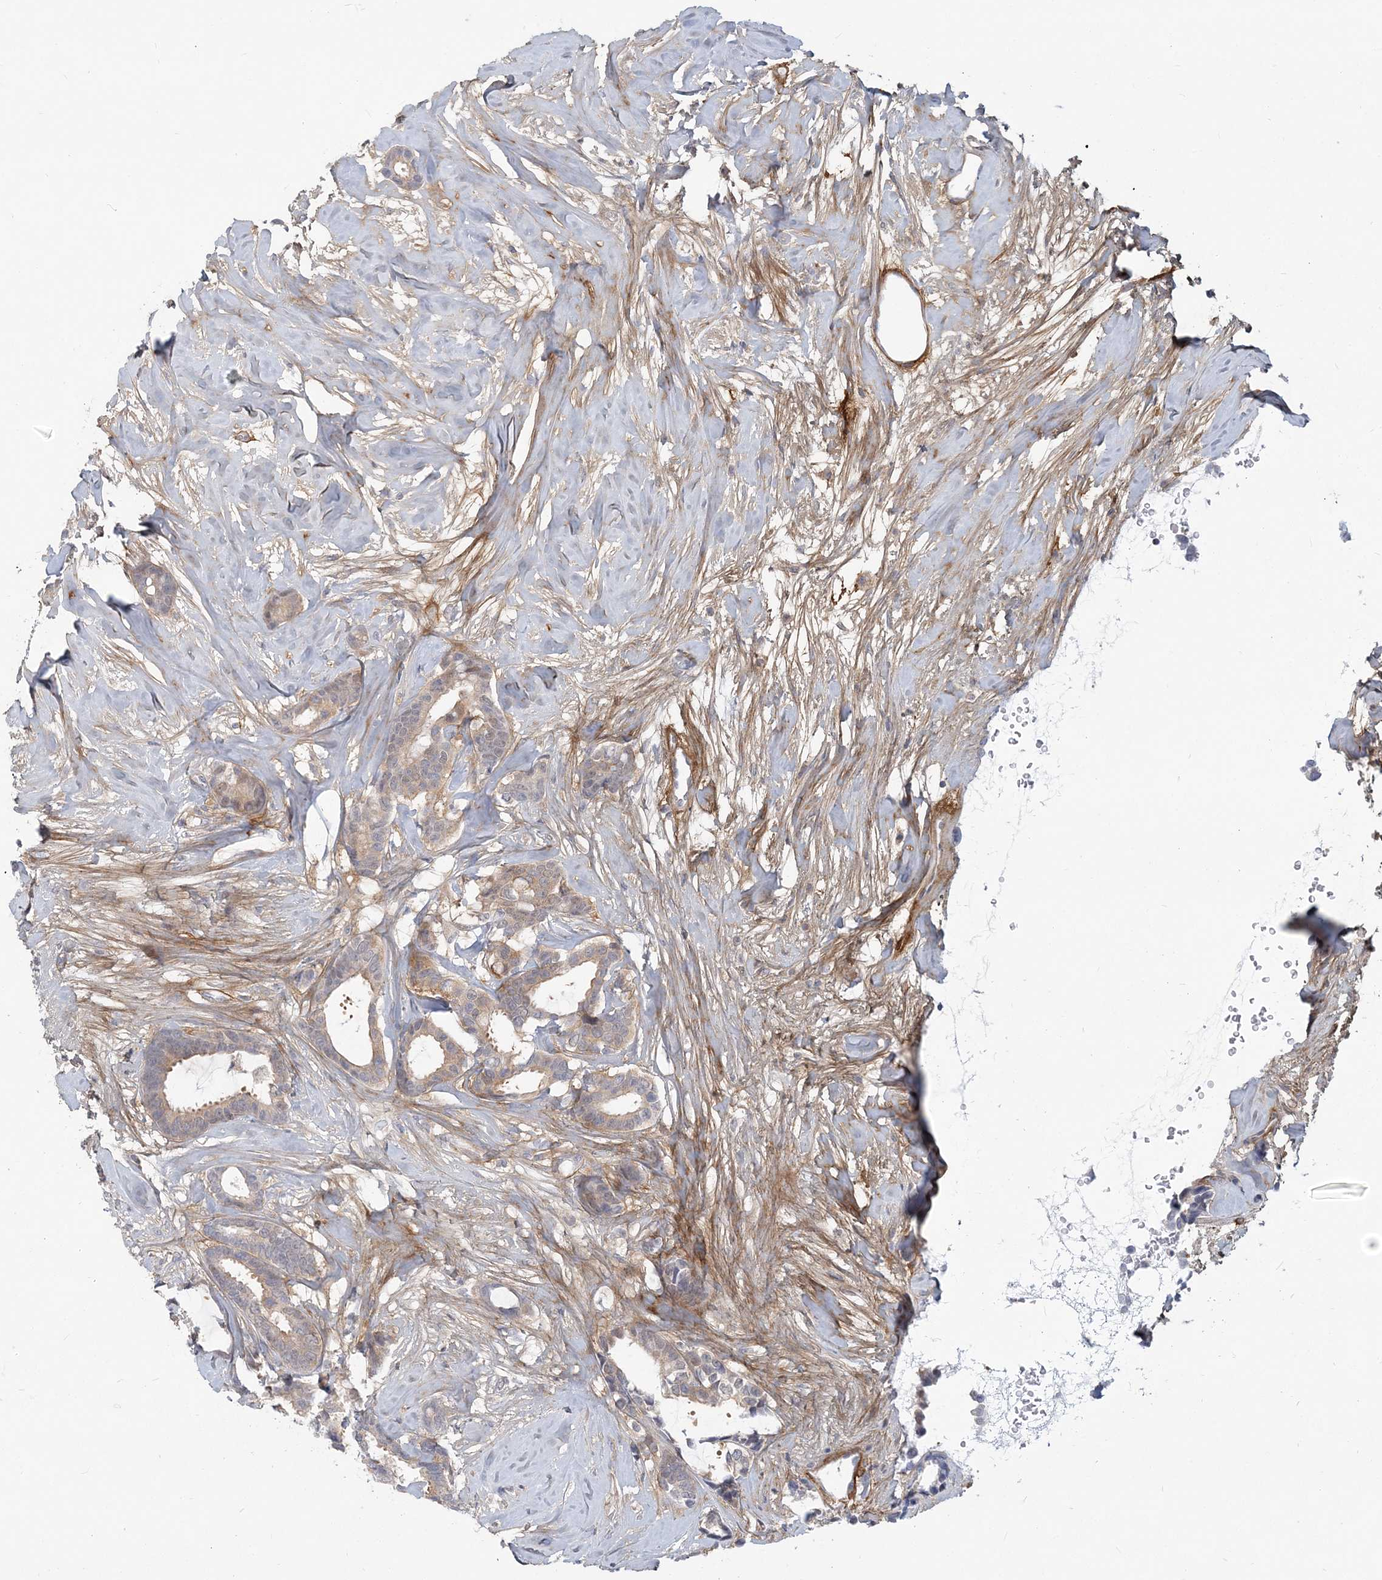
{"staining": {"intensity": "weak", "quantity": "25%-75%", "location": "cytoplasmic/membranous"}, "tissue": "breast cancer", "cell_type": "Tumor cells", "image_type": "cancer", "snomed": [{"axis": "morphology", "description": "Duct carcinoma"}, {"axis": "topography", "description": "Breast"}], "caption": "Immunohistochemical staining of human infiltrating ductal carcinoma (breast) exhibits weak cytoplasmic/membranous protein staining in approximately 25%-75% of tumor cells.", "gene": "GMPPA", "patient": {"sex": "female", "age": 87}}